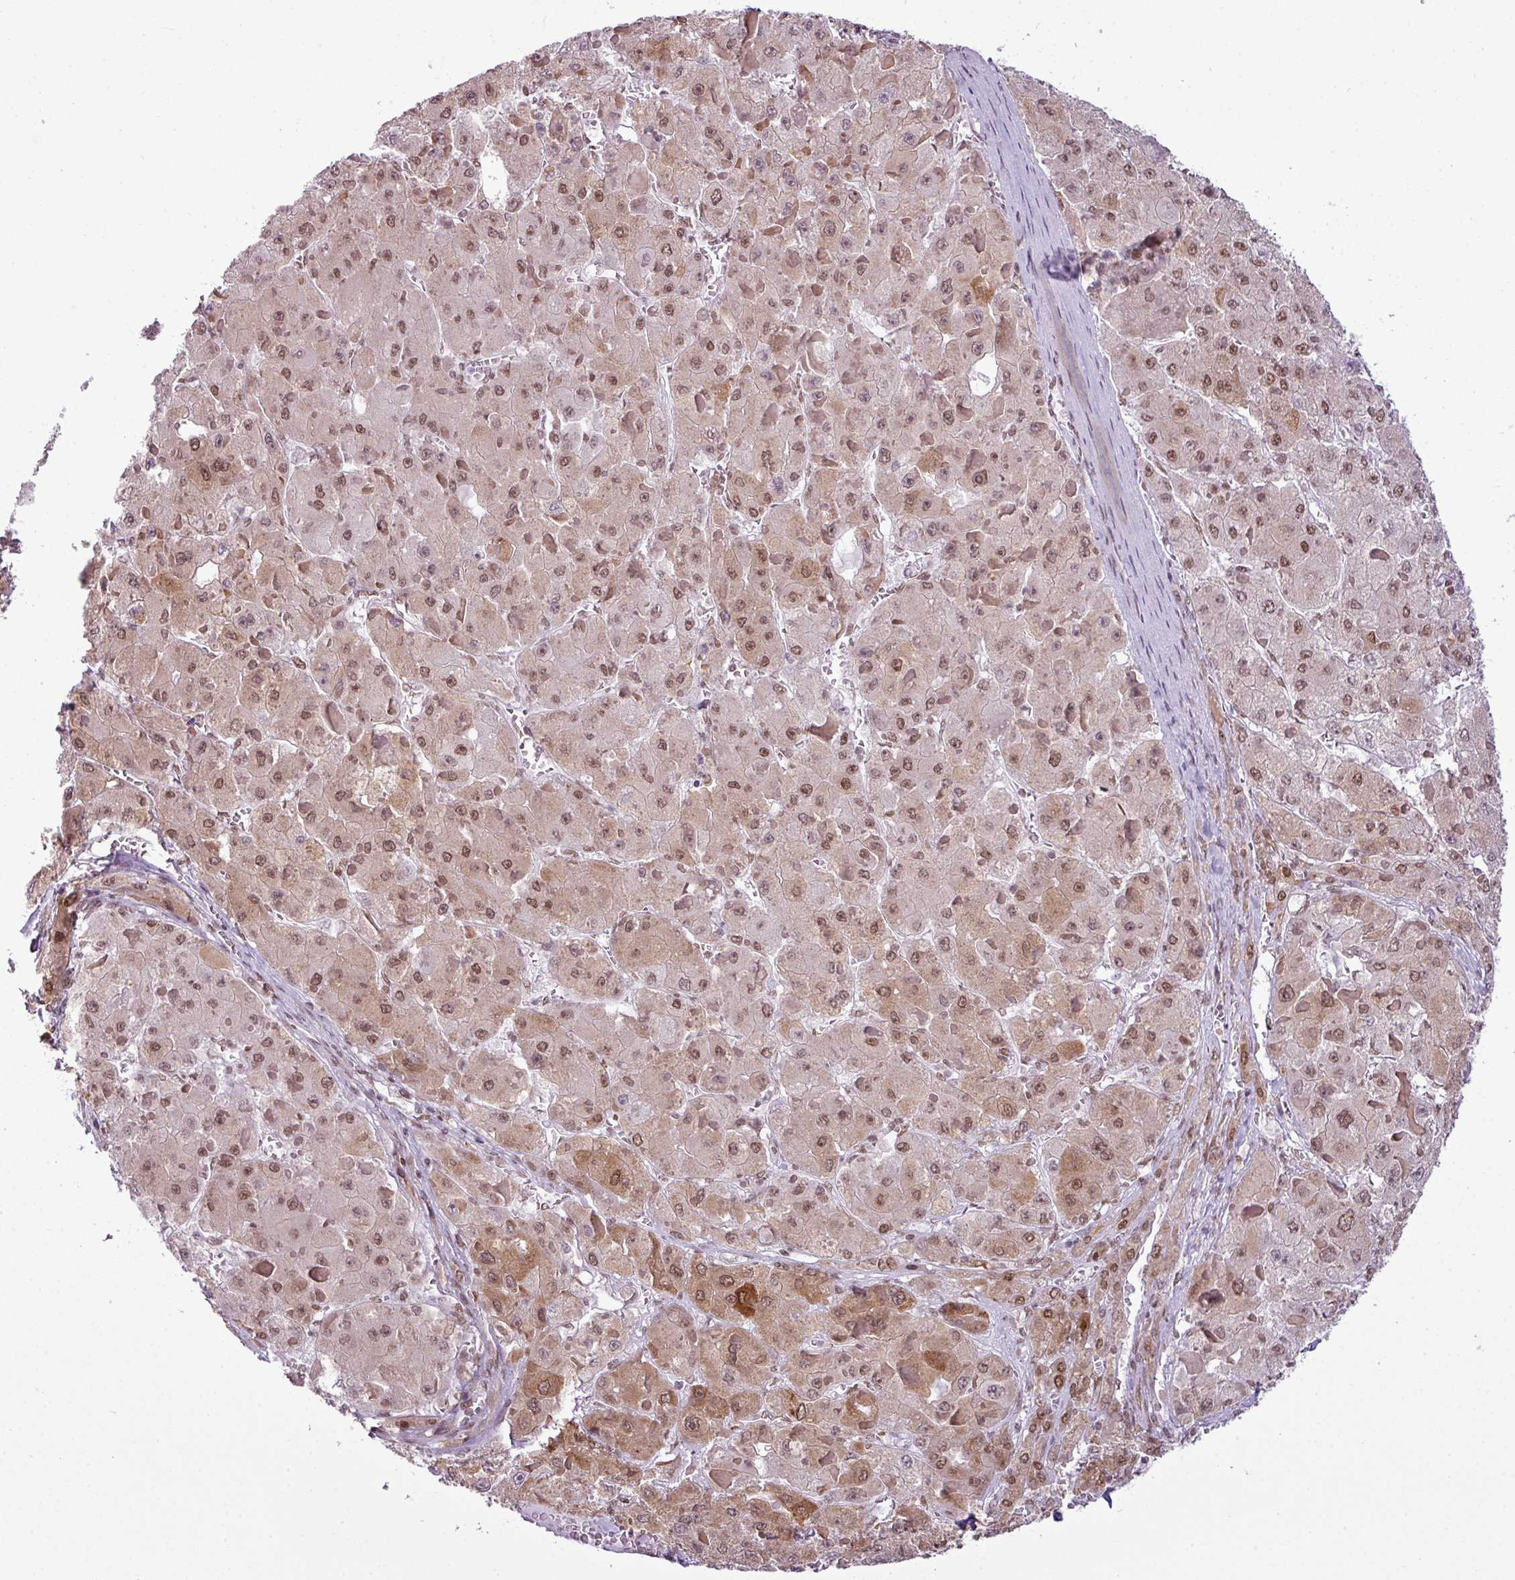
{"staining": {"intensity": "moderate", "quantity": ">75%", "location": "cytoplasmic/membranous,nuclear"}, "tissue": "liver cancer", "cell_type": "Tumor cells", "image_type": "cancer", "snomed": [{"axis": "morphology", "description": "Carcinoma, Hepatocellular, NOS"}, {"axis": "topography", "description": "Liver"}], "caption": "Immunohistochemistry of human liver cancer reveals medium levels of moderate cytoplasmic/membranous and nuclear staining in approximately >75% of tumor cells.", "gene": "ARL6IP4", "patient": {"sex": "female", "age": 73}}